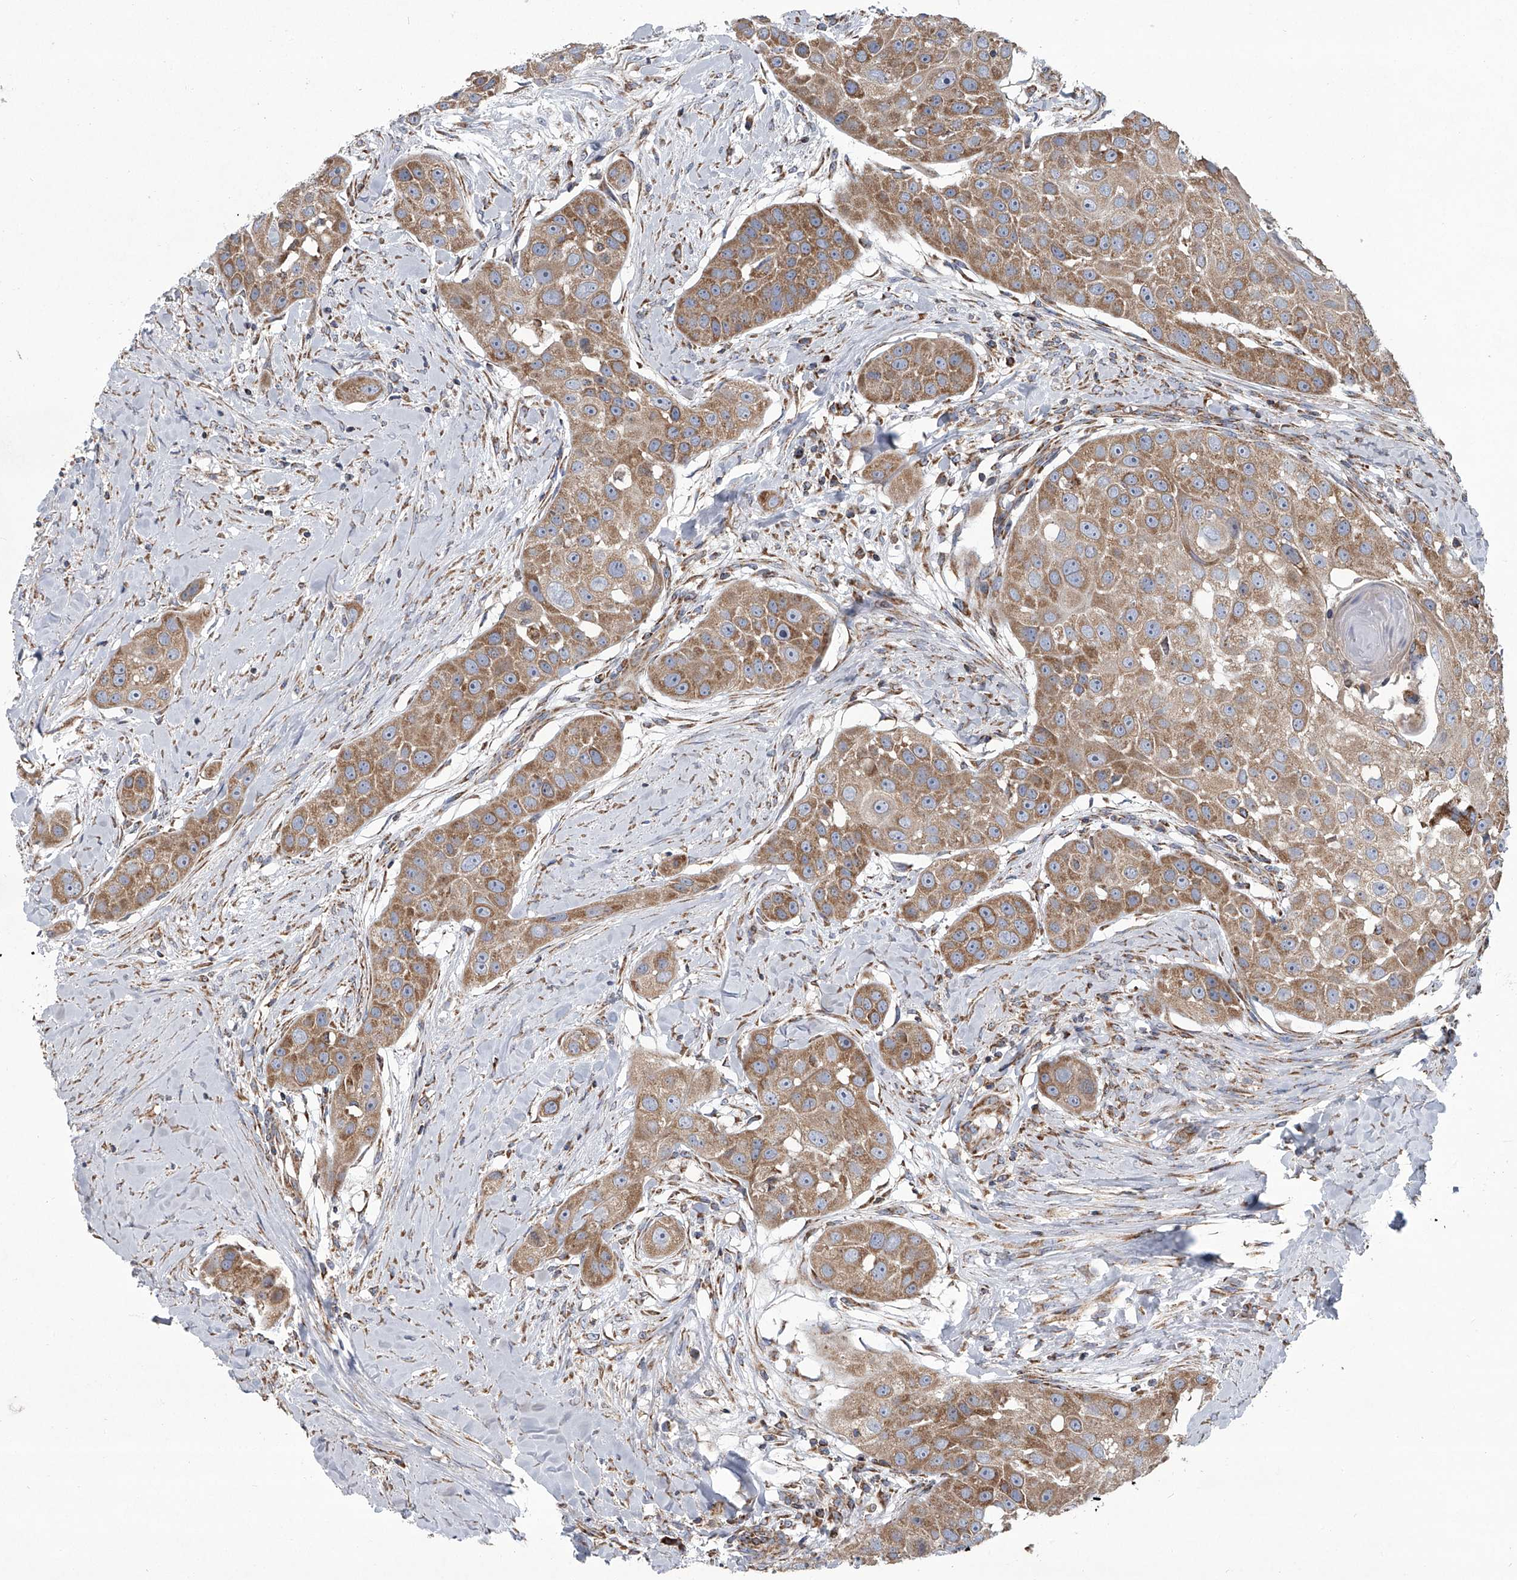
{"staining": {"intensity": "moderate", "quantity": ">75%", "location": "cytoplasmic/membranous"}, "tissue": "head and neck cancer", "cell_type": "Tumor cells", "image_type": "cancer", "snomed": [{"axis": "morphology", "description": "Normal tissue, NOS"}, {"axis": "morphology", "description": "Squamous cell carcinoma, NOS"}, {"axis": "topography", "description": "Skeletal muscle"}, {"axis": "topography", "description": "Head-Neck"}], "caption": "Immunohistochemistry micrograph of neoplastic tissue: head and neck cancer (squamous cell carcinoma) stained using IHC reveals medium levels of moderate protein expression localized specifically in the cytoplasmic/membranous of tumor cells, appearing as a cytoplasmic/membranous brown color.", "gene": "ZC3H15", "patient": {"sex": "male", "age": 51}}